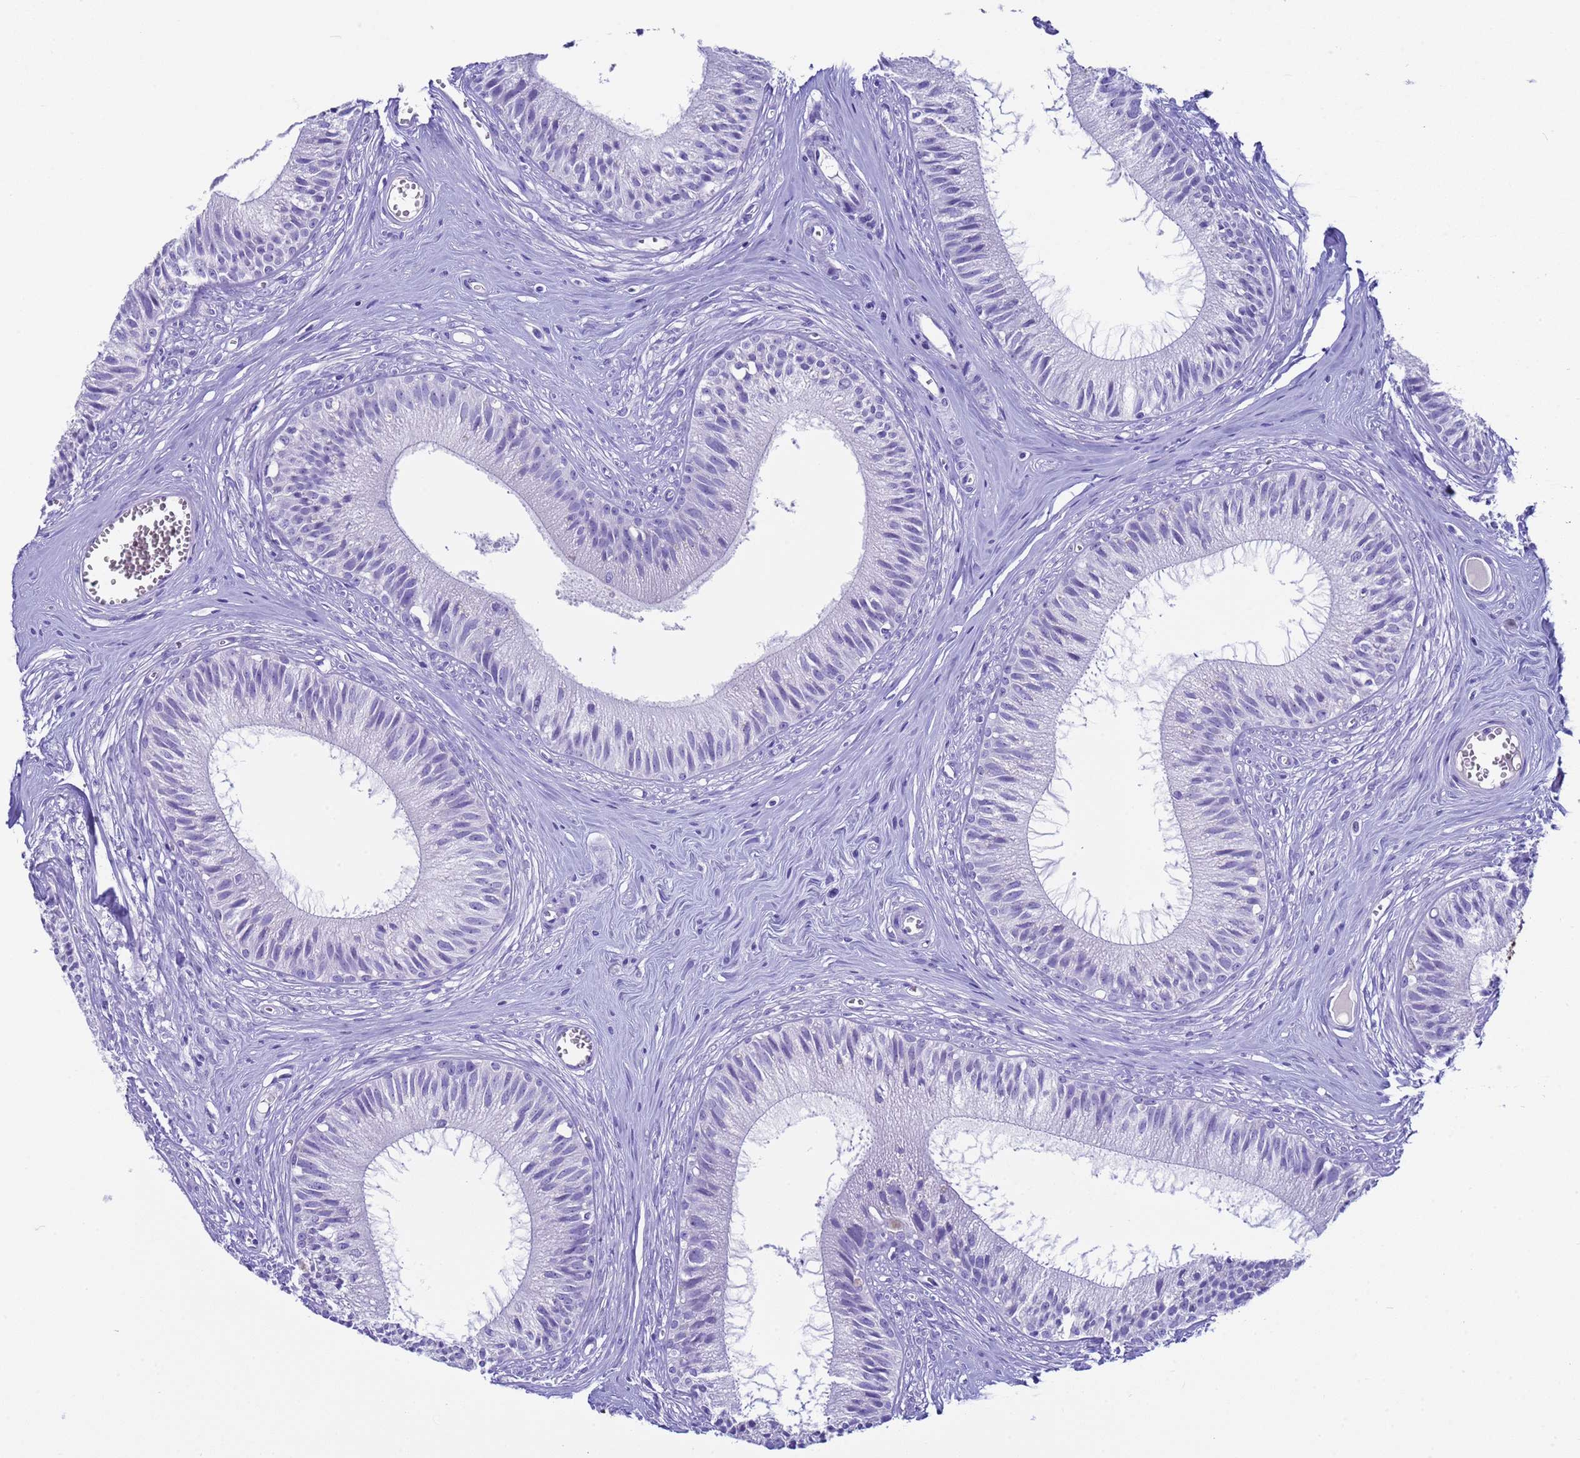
{"staining": {"intensity": "negative", "quantity": "none", "location": "none"}, "tissue": "epididymis", "cell_type": "Glandular cells", "image_type": "normal", "snomed": [{"axis": "morphology", "description": "Normal tissue, NOS"}, {"axis": "topography", "description": "Epididymis"}], "caption": "Glandular cells show no significant protein expression in normal epididymis. (Stains: DAB IHC with hematoxylin counter stain, Microscopy: brightfield microscopy at high magnification).", "gene": "CKM", "patient": {"sex": "male", "age": 36}}